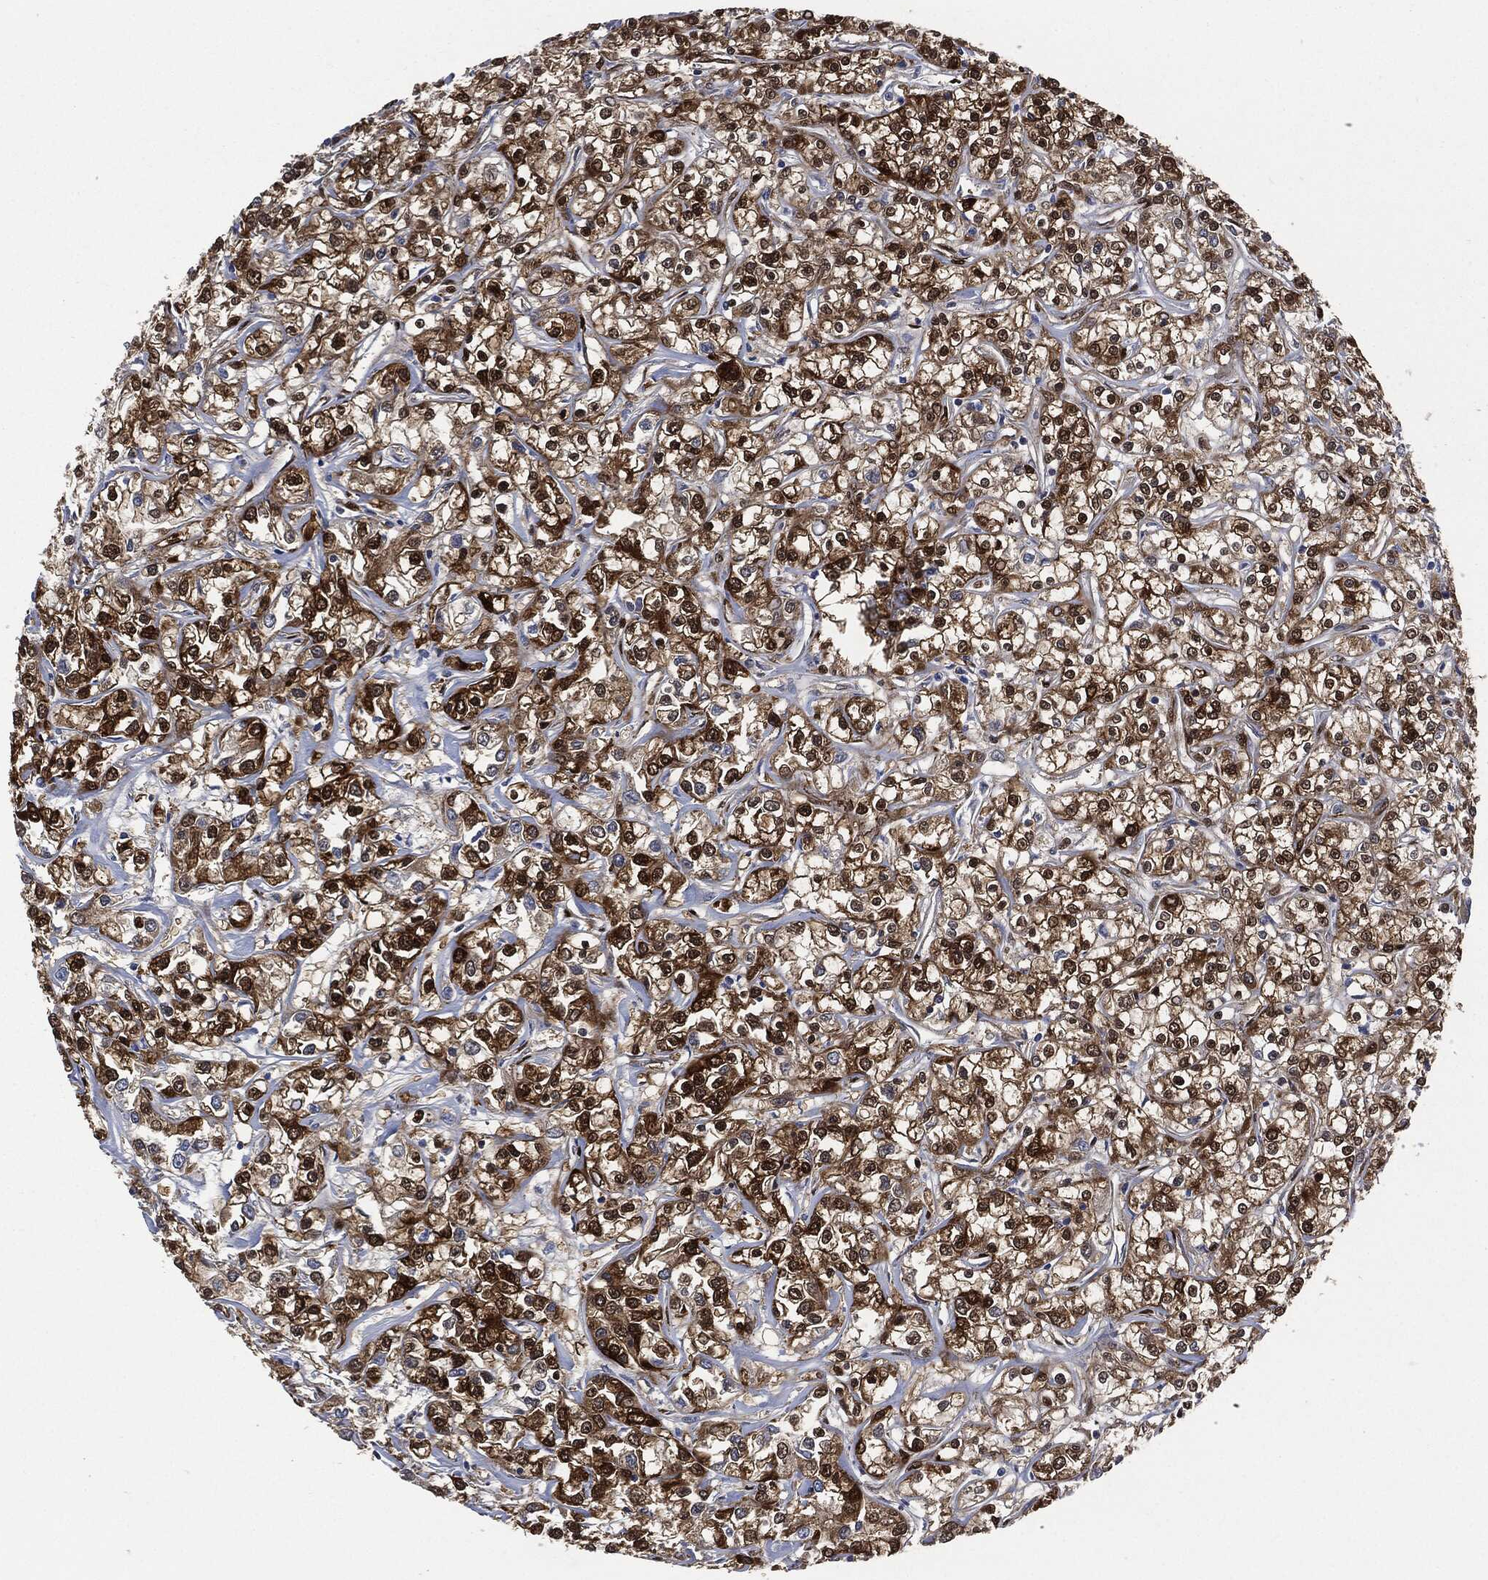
{"staining": {"intensity": "strong", "quantity": "25%-75%", "location": "cytoplasmic/membranous,nuclear"}, "tissue": "renal cancer", "cell_type": "Tumor cells", "image_type": "cancer", "snomed": [{"axis": "morphology", "description": "Adenocarcinoma, NOS"}, {"axis": "topography", "description": "Kidney"}], "caption": "Immunohistochemical staining of human adenocarcinoma (renal) displays strong cytoplasmic/membranous and nuclear protein positivity in approximately 25%-75% of tumor cells.", "gene": "DCTN1", "patient": {"sex": "female", "age": 59}}